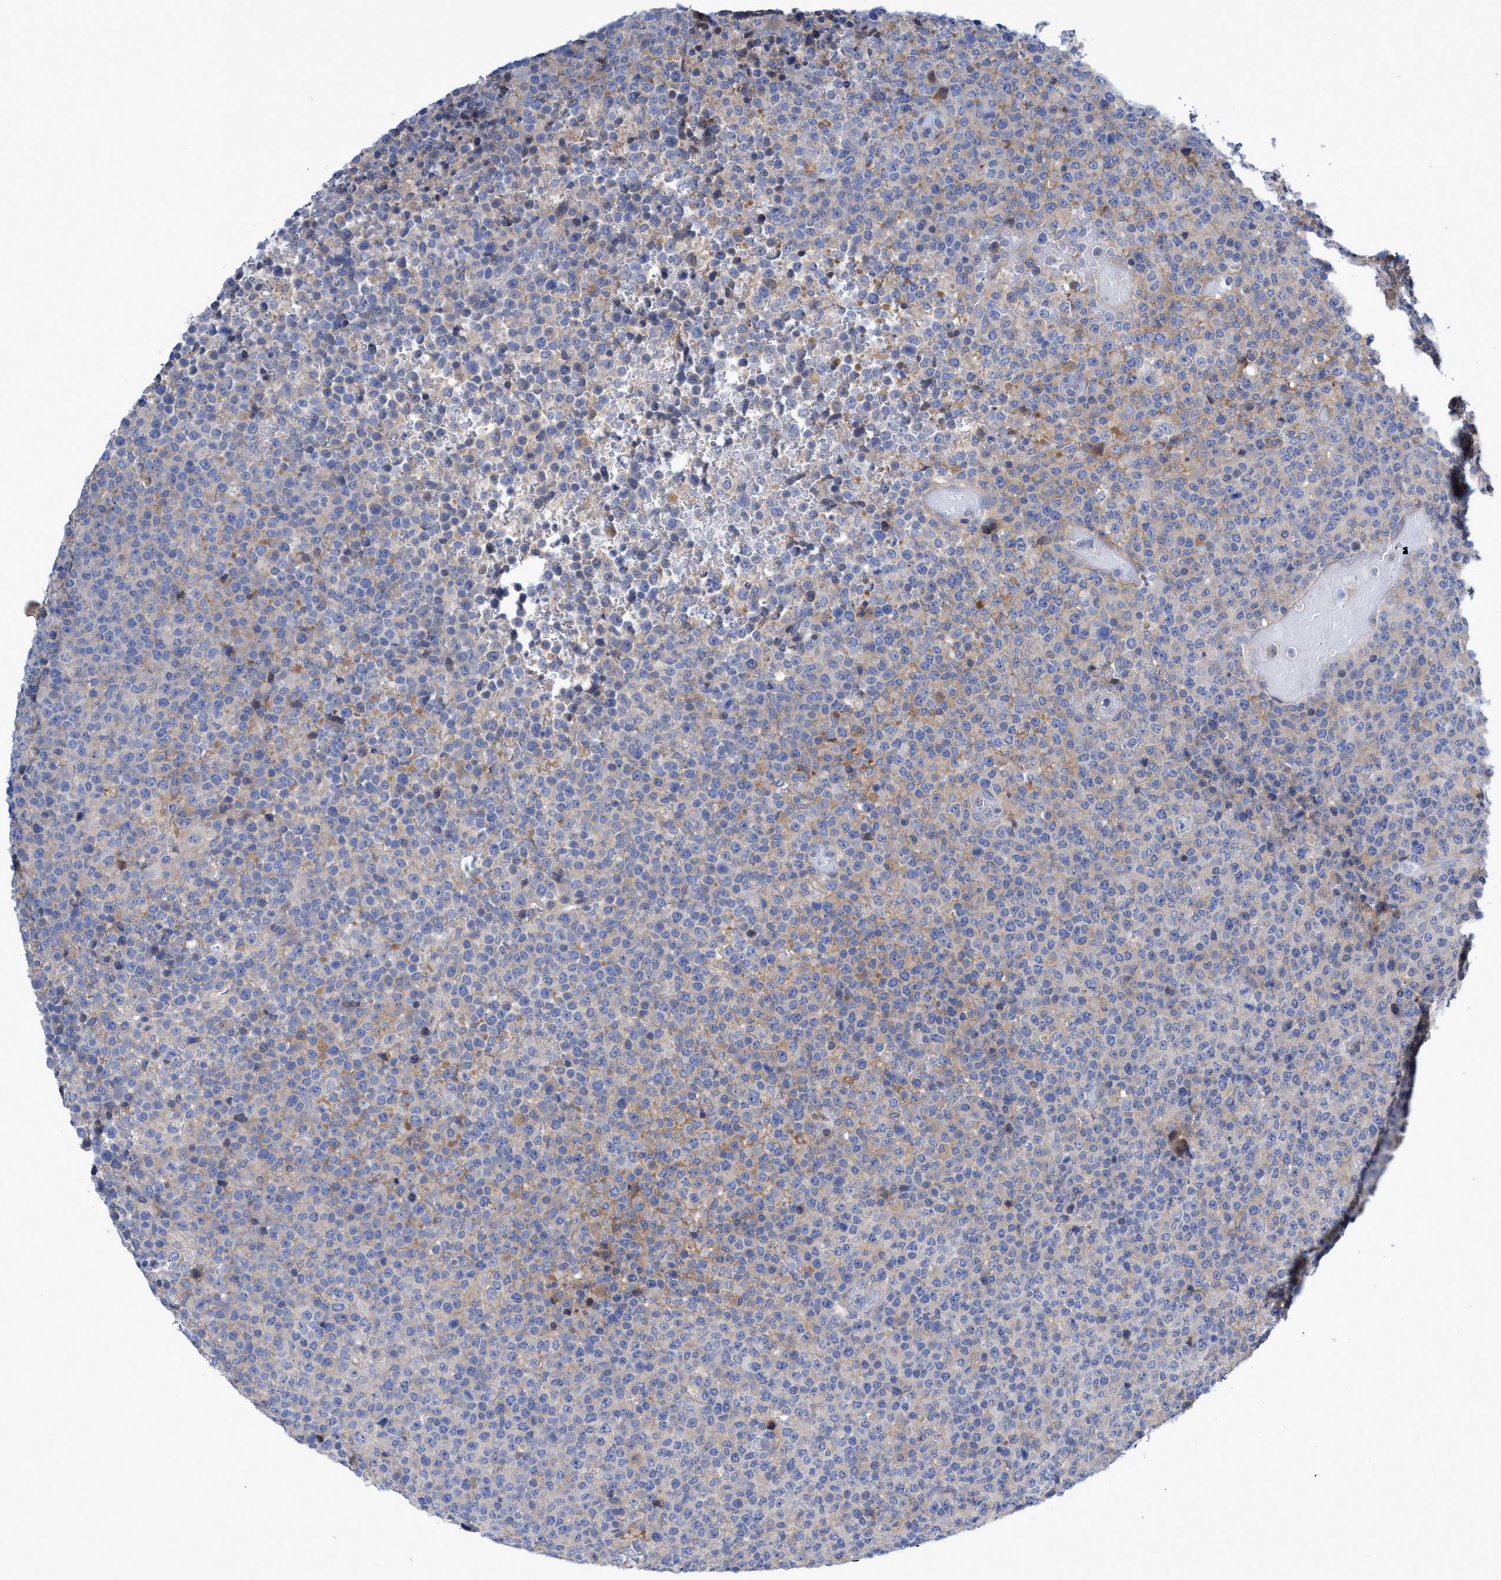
{"staining": {"intensity": "weak", "quantity": "<25%", "location": "cytoplasmic/membranous"}, "tissue": "lymphoma", "cell_type": "Tumor cells", "image_type": "cancer", "snomed": [{"axis": "morphology", "description": "Malignant lymphoma, non-Hodgkin's type, High grade"}, {"axis": "topography", "description": "Lymph node"}], "caption": "Human lymphoma stained for a protein using immunohistochemistry displays no positivity in tumor cells.", "gene": "SVEP1", "patient": {"sex": "male", "age": 13}}